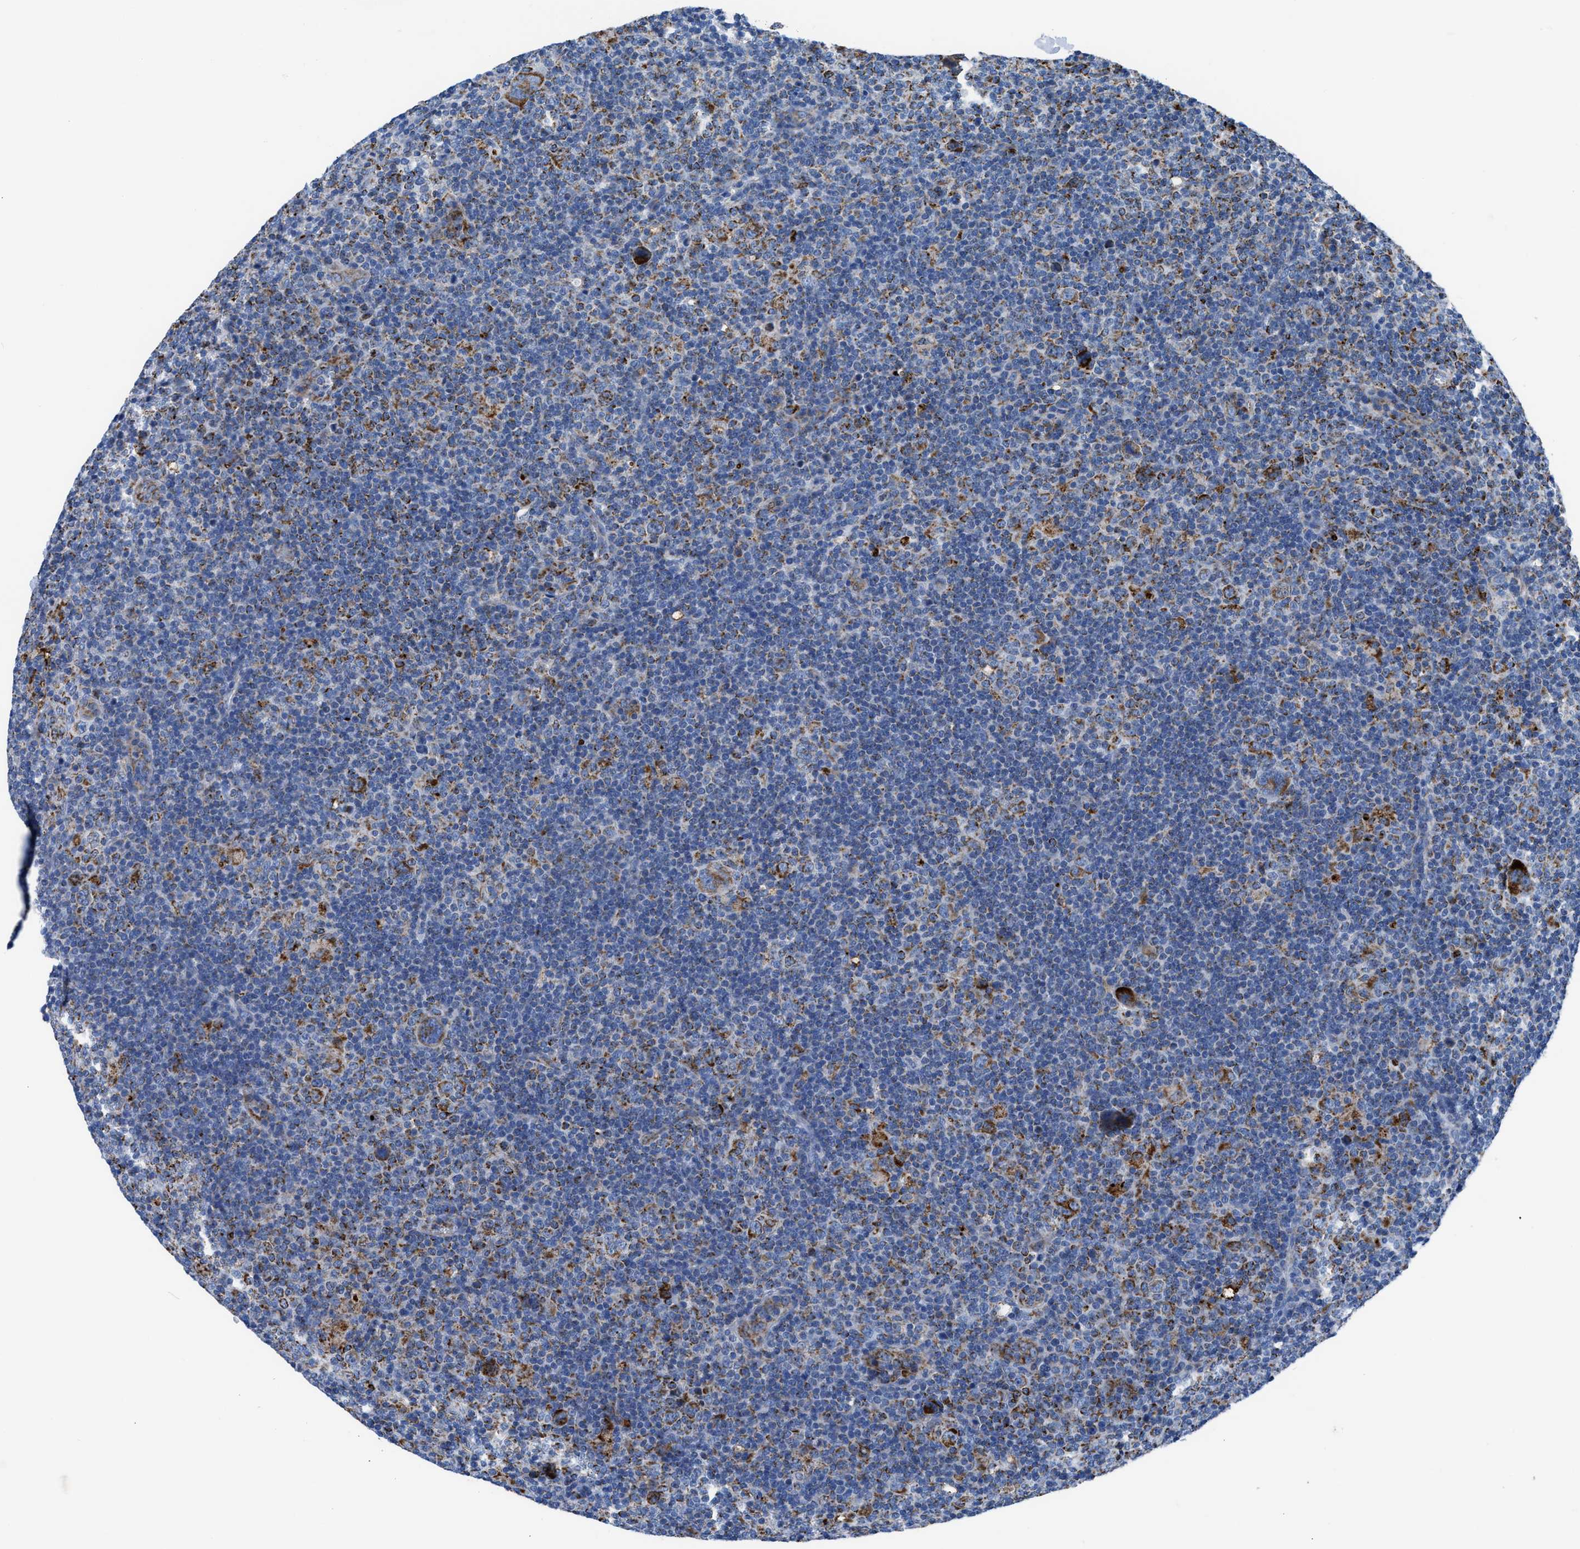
{"staining": {"intensity": "moderate", "quantity": "25%-75%", "location": "cytoplasmic/membranous"}, "tissue": "lymphoma", "cell_type": "Tumor cells", "image_type": "cancer", "snomed": [{"axis": "morphology", "description": "Hodgkin's disease, NOS"}, {"axis": "topography", "description": "Lymph node"}], "caption": "Immunohistochemical staining of human Hodgkin's disease displays moderate cytoplasmic/membranous protein staining in approximately 25%-75% of tumor cells.", "gene": "ZDHHC3", "patient": {"sex": "female", "age": 57}}